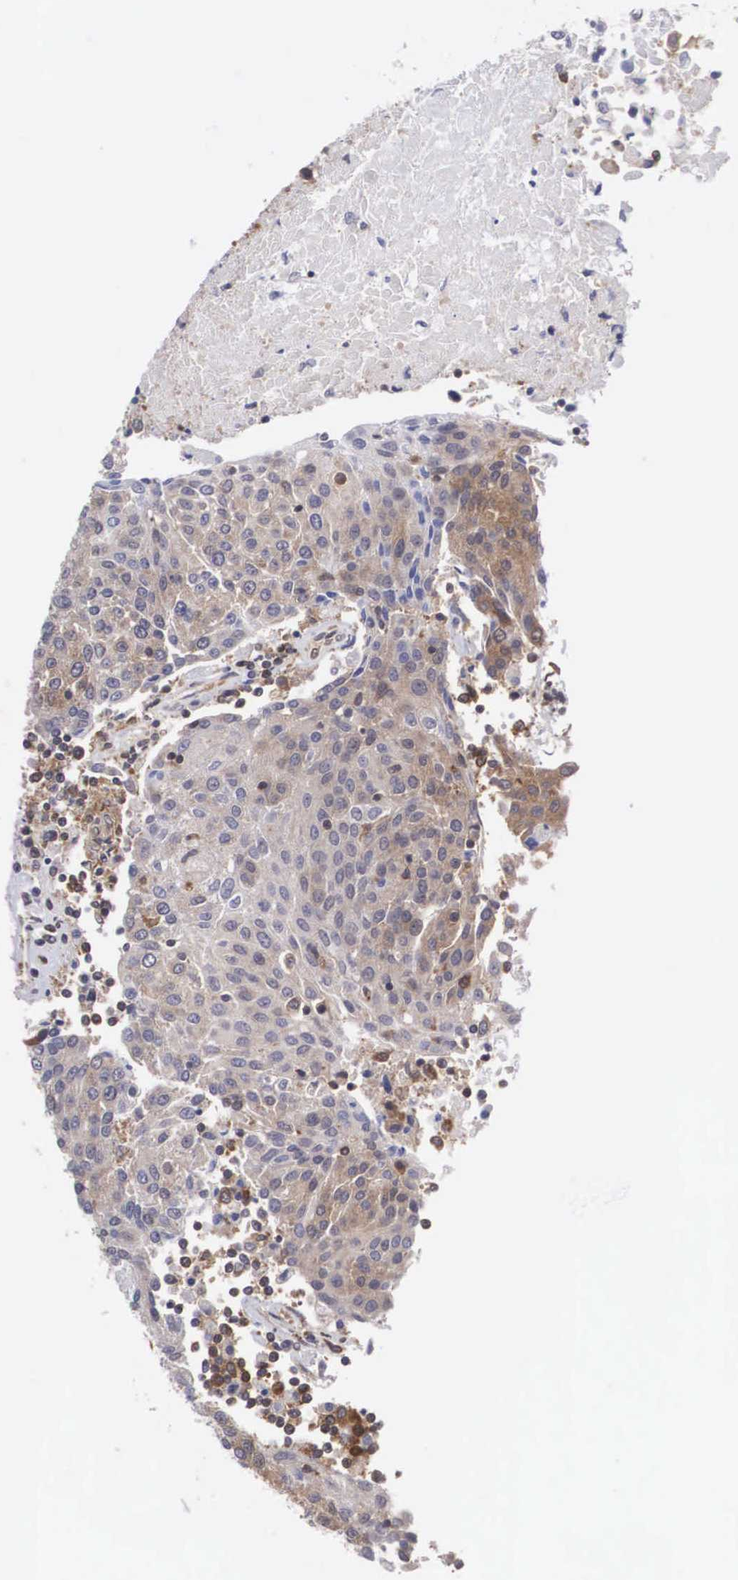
{"staining": {"intensity": "weak", "quantity": ">75%", "location": "cytoplasmic/membranous"}, "tissue": "urothelial cancer", "cell_type": "Tumor cells", "image_type": "cancer", "snomed": [{"axis": "morphology", "description": "Urothelial carcinoma, High grade"}, {"axis": "topography", "description": "Urinary bladder"}], "caption": "This micrograph shows urothelial carcinoma (high-grade) stained with immunohistochemistry (IHC) to label a protein in brown. The cytoplasmic/membranous of tumor cells show weak positivity for the protein. Nuclei are counter-stained blue.", "gene": "ADSL", "patient": {"sex": "female", "age": 85}}